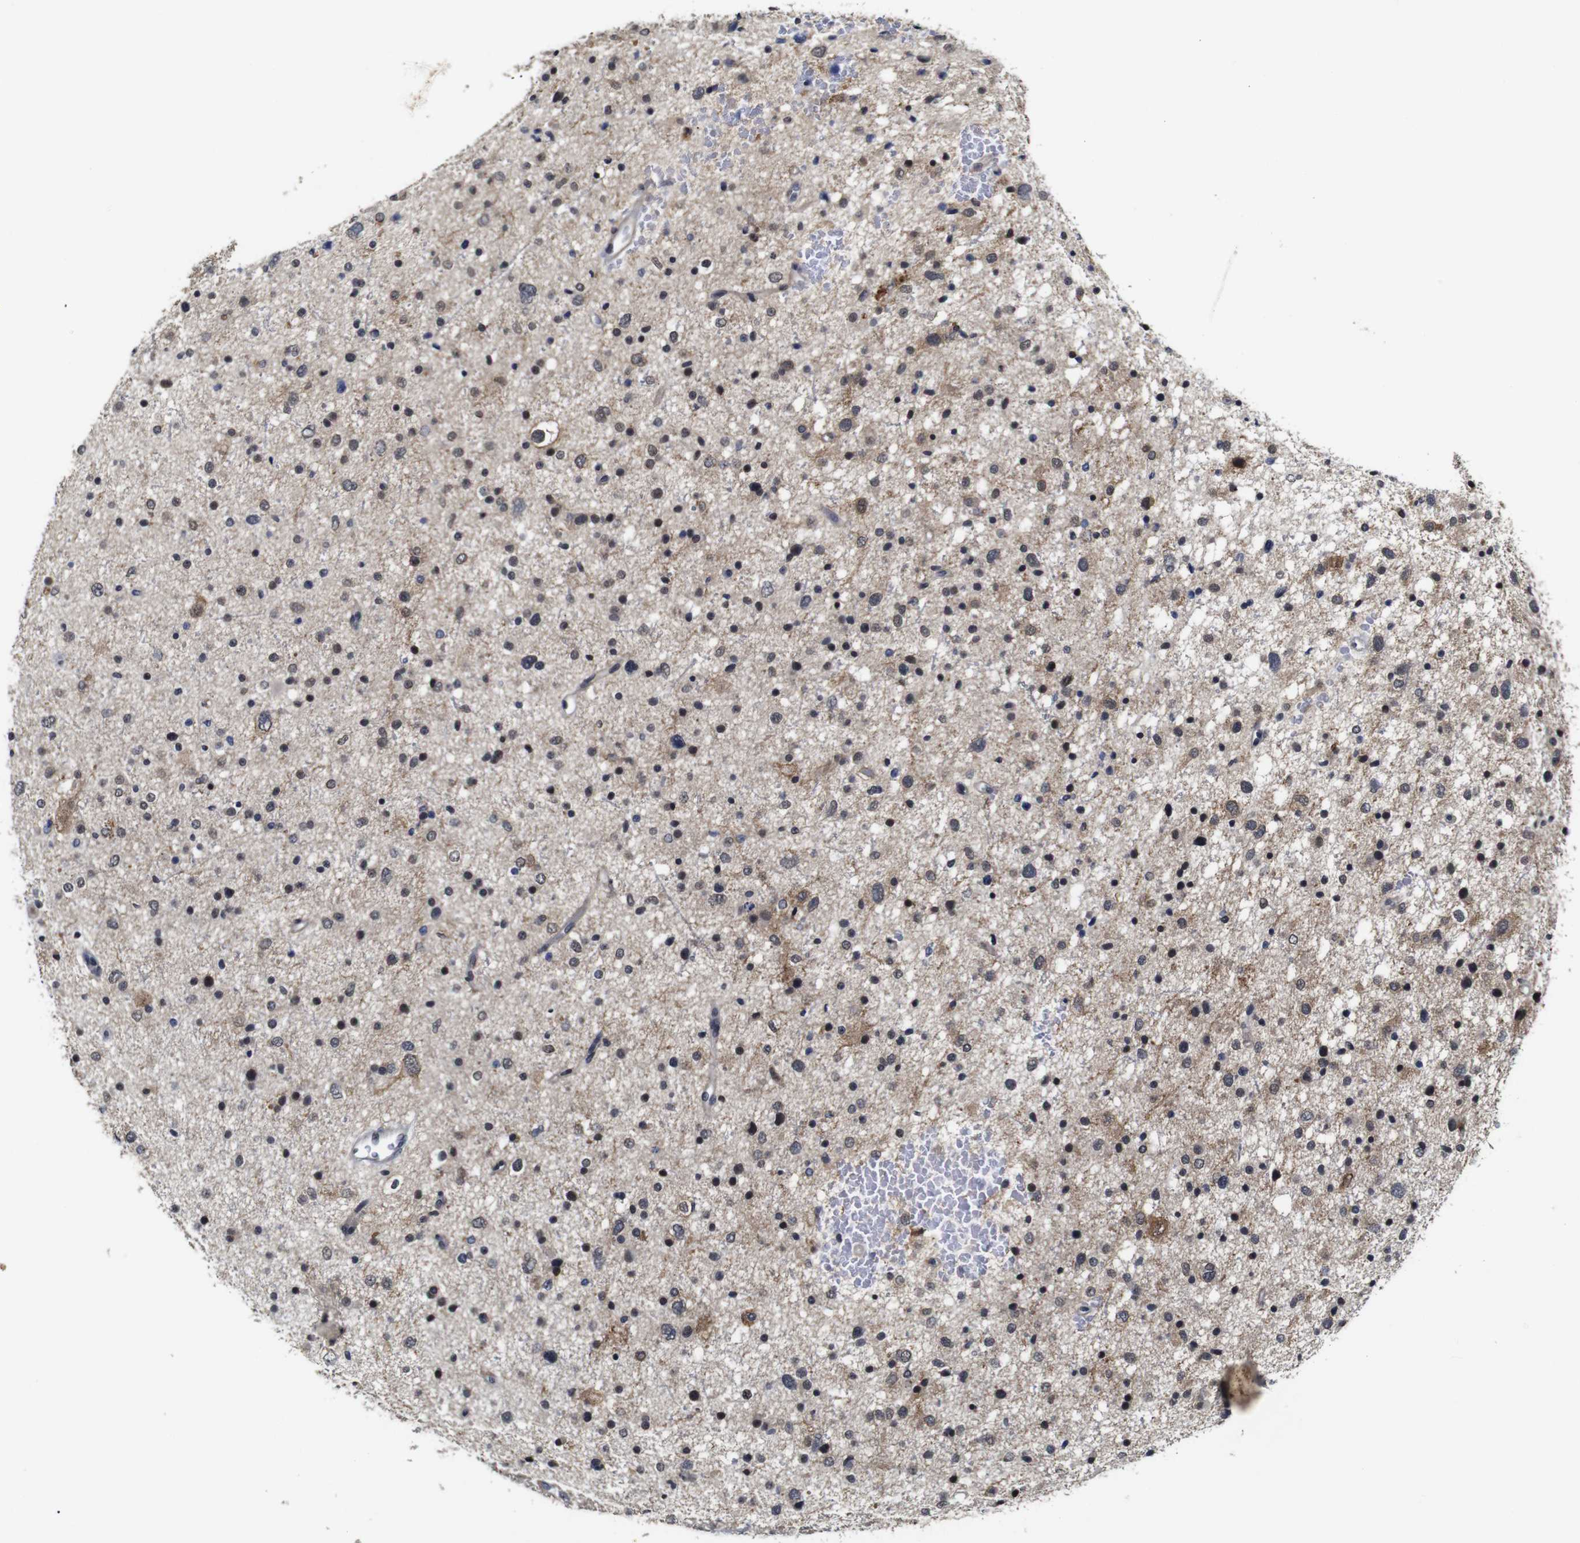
{"staining": {"intensity": "weak", "quantity": "<25%", "location": "cytoplasmic/membranous,nuclear"}, "tissue": "glioma", "cell_type": "Tumor cells", "image_type": "cancer", "snomed": [{"axis": "morphology", "description": "Glioma, malignant, Low grade"}, {"axis": "topography", "description": "Brain"}], "caption": "Protein analysis of low-grade glioma (malignant) exhibits no significant positivity in tumor cells.", "gene": "NTRK3", "patient": {"sex": "female", "age": 37}}